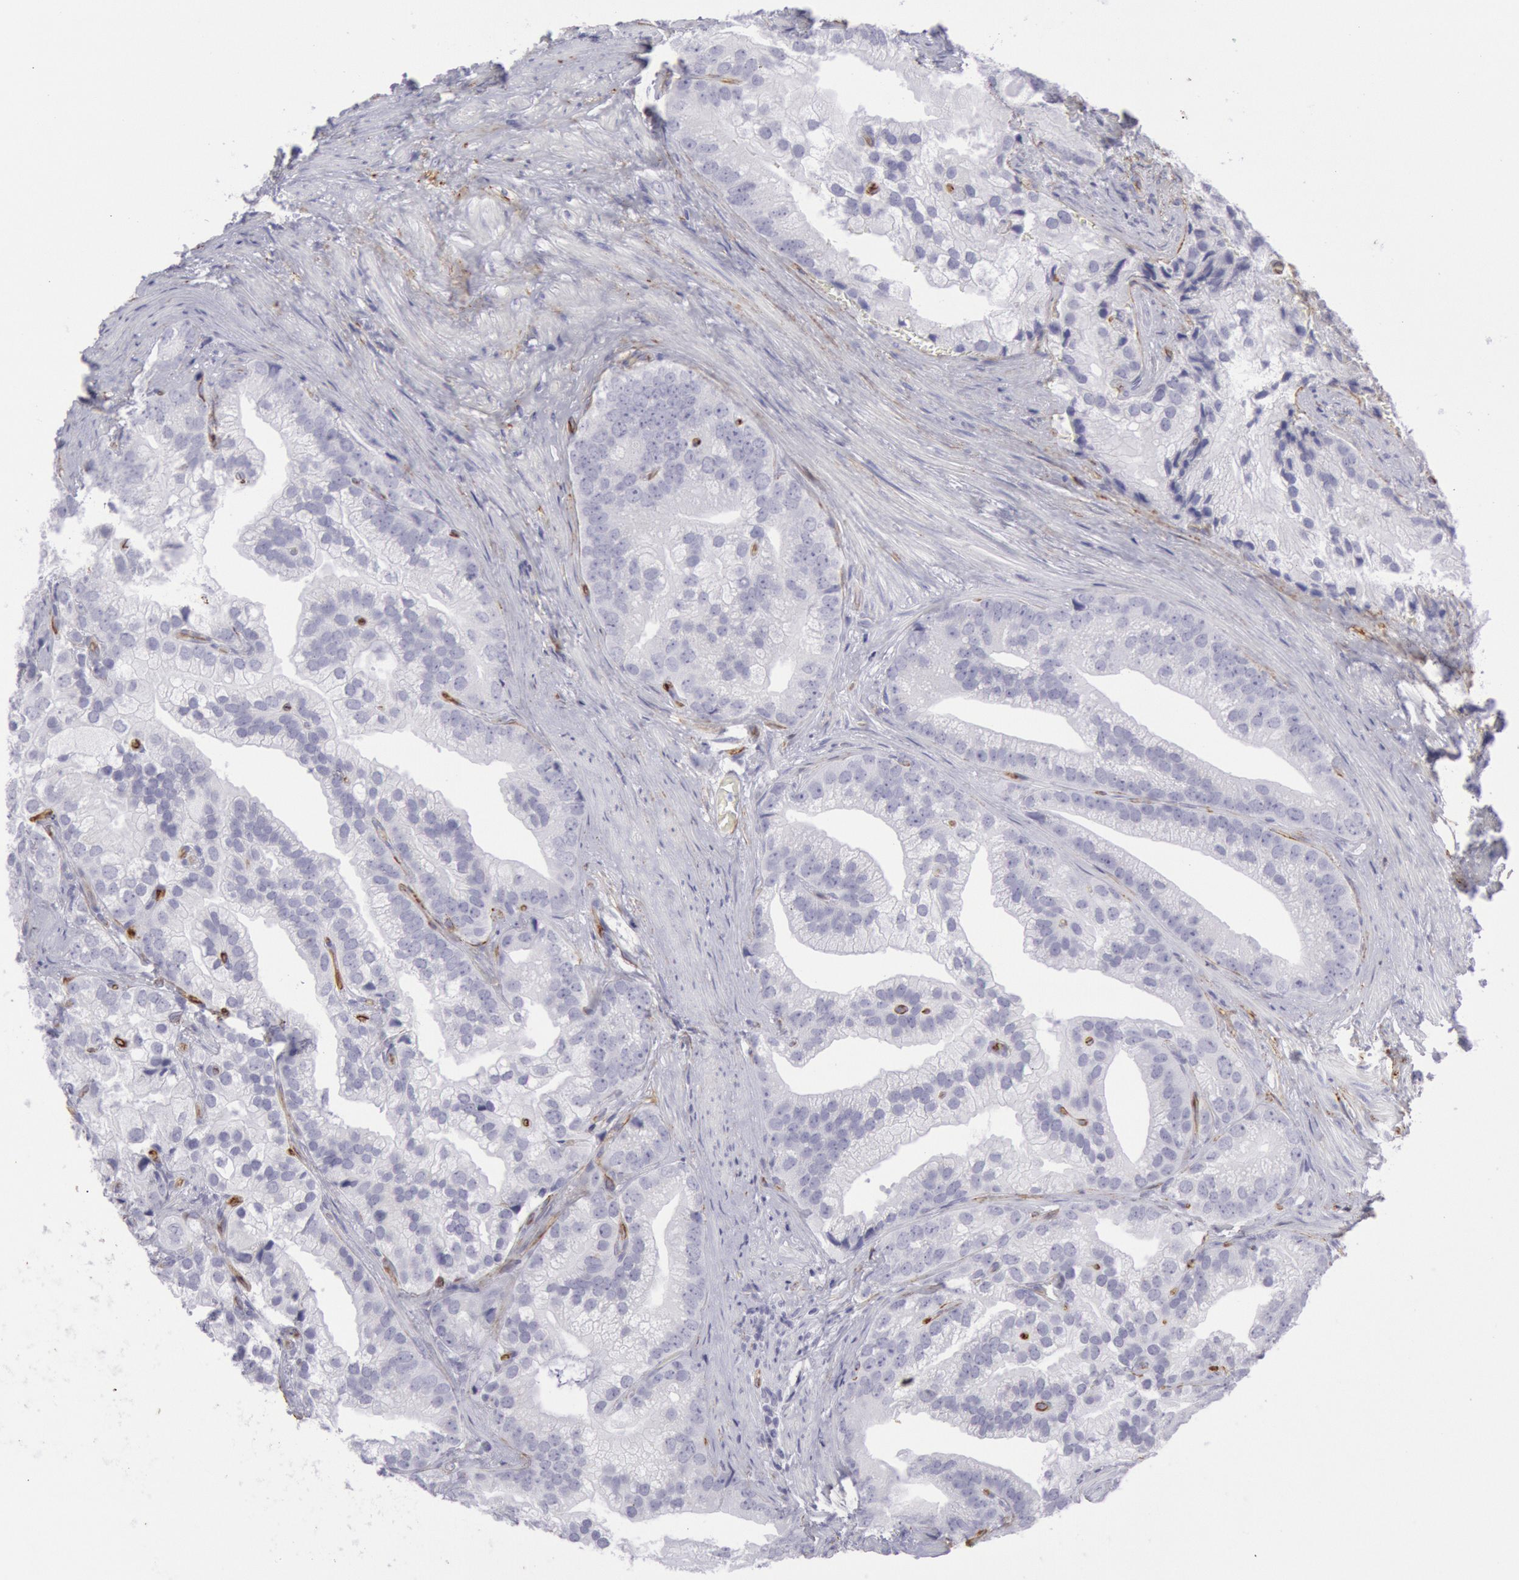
{"staining": {"intensity": "negative", "quantity": "none", "location": "none"}, "tissue": "prostate cancer", "cell_type": "Tumor cells", "image_type": "cancer", "snomed": [{"axis": "morphology", "description": "Adenocarcinoma, Low grade"}, {"axis": "topography", "description": "Prostate"}], "caption": "Protein analysis of prostate adenocarcinoma (low-grade) displays no significant expression in tumor cells. (DAB (3,3'-diaminobenzidine) immunohistochemistry, high magnification).", "gene": "CDH13", "patient": {"sex": "male", "age": 71}}